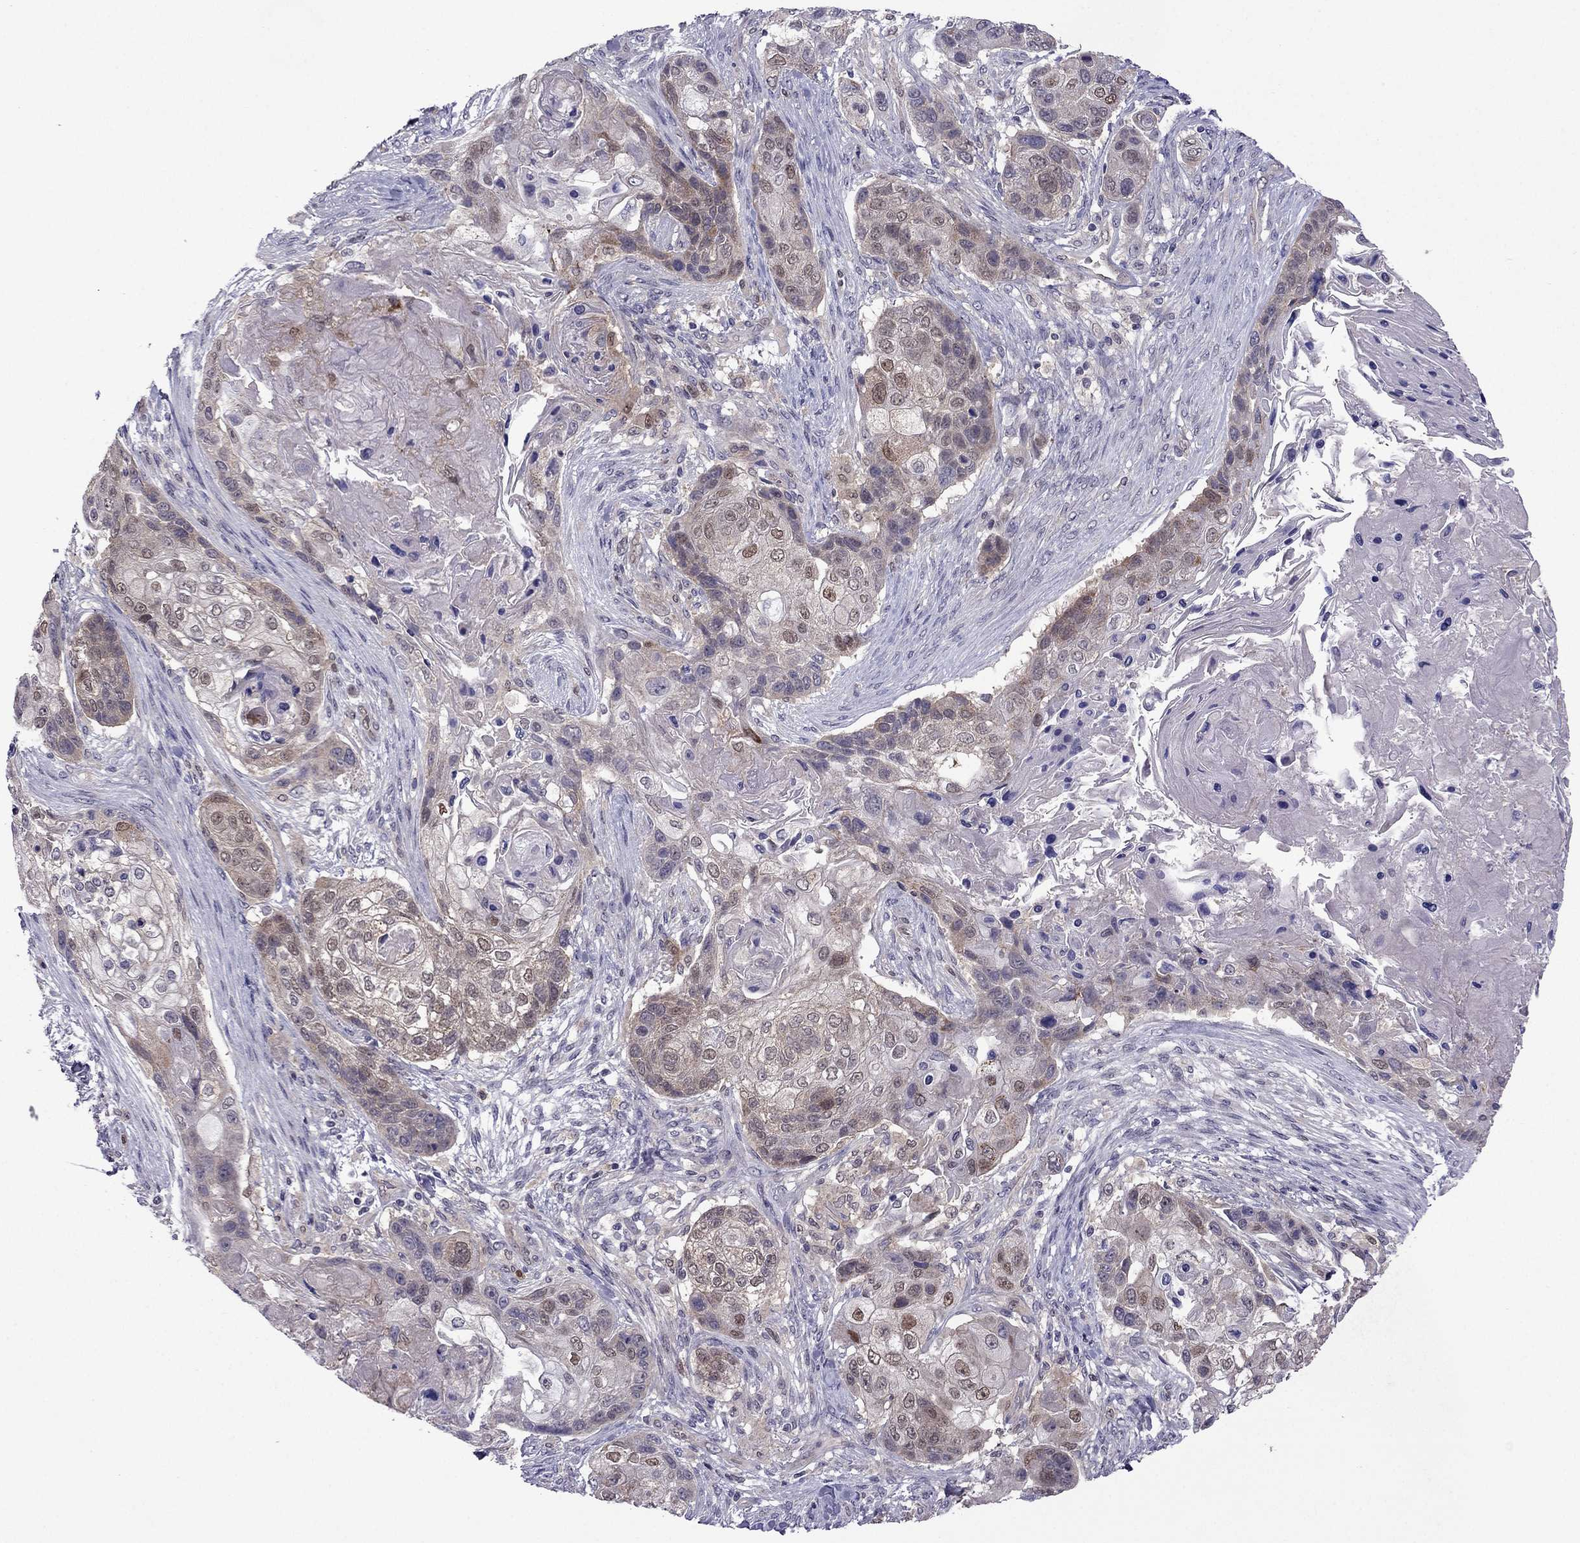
{"staining": {"intensity": "weak", "quantity": "25%-75%", "location": "cytoplasmic/membranous,nuclear"}, "tissue": "lung cancer", "cell_type": "Tumor cells", "image_type": "cancer", "snomed": [{"axis": "morphology", "description": "Squamous cell carcinoma, NOS"}, {"axis": "topography", "description": "Lung"}], "caption": "Squamous cell carcinoma (lung) stained with a brown dye shows weak cytoplasmic/membranous and nuclear positive staining in approximately 25%-75% of tumor cells.", "gene": "CDK5", "patient": {"sex": "male", "age": 69}}